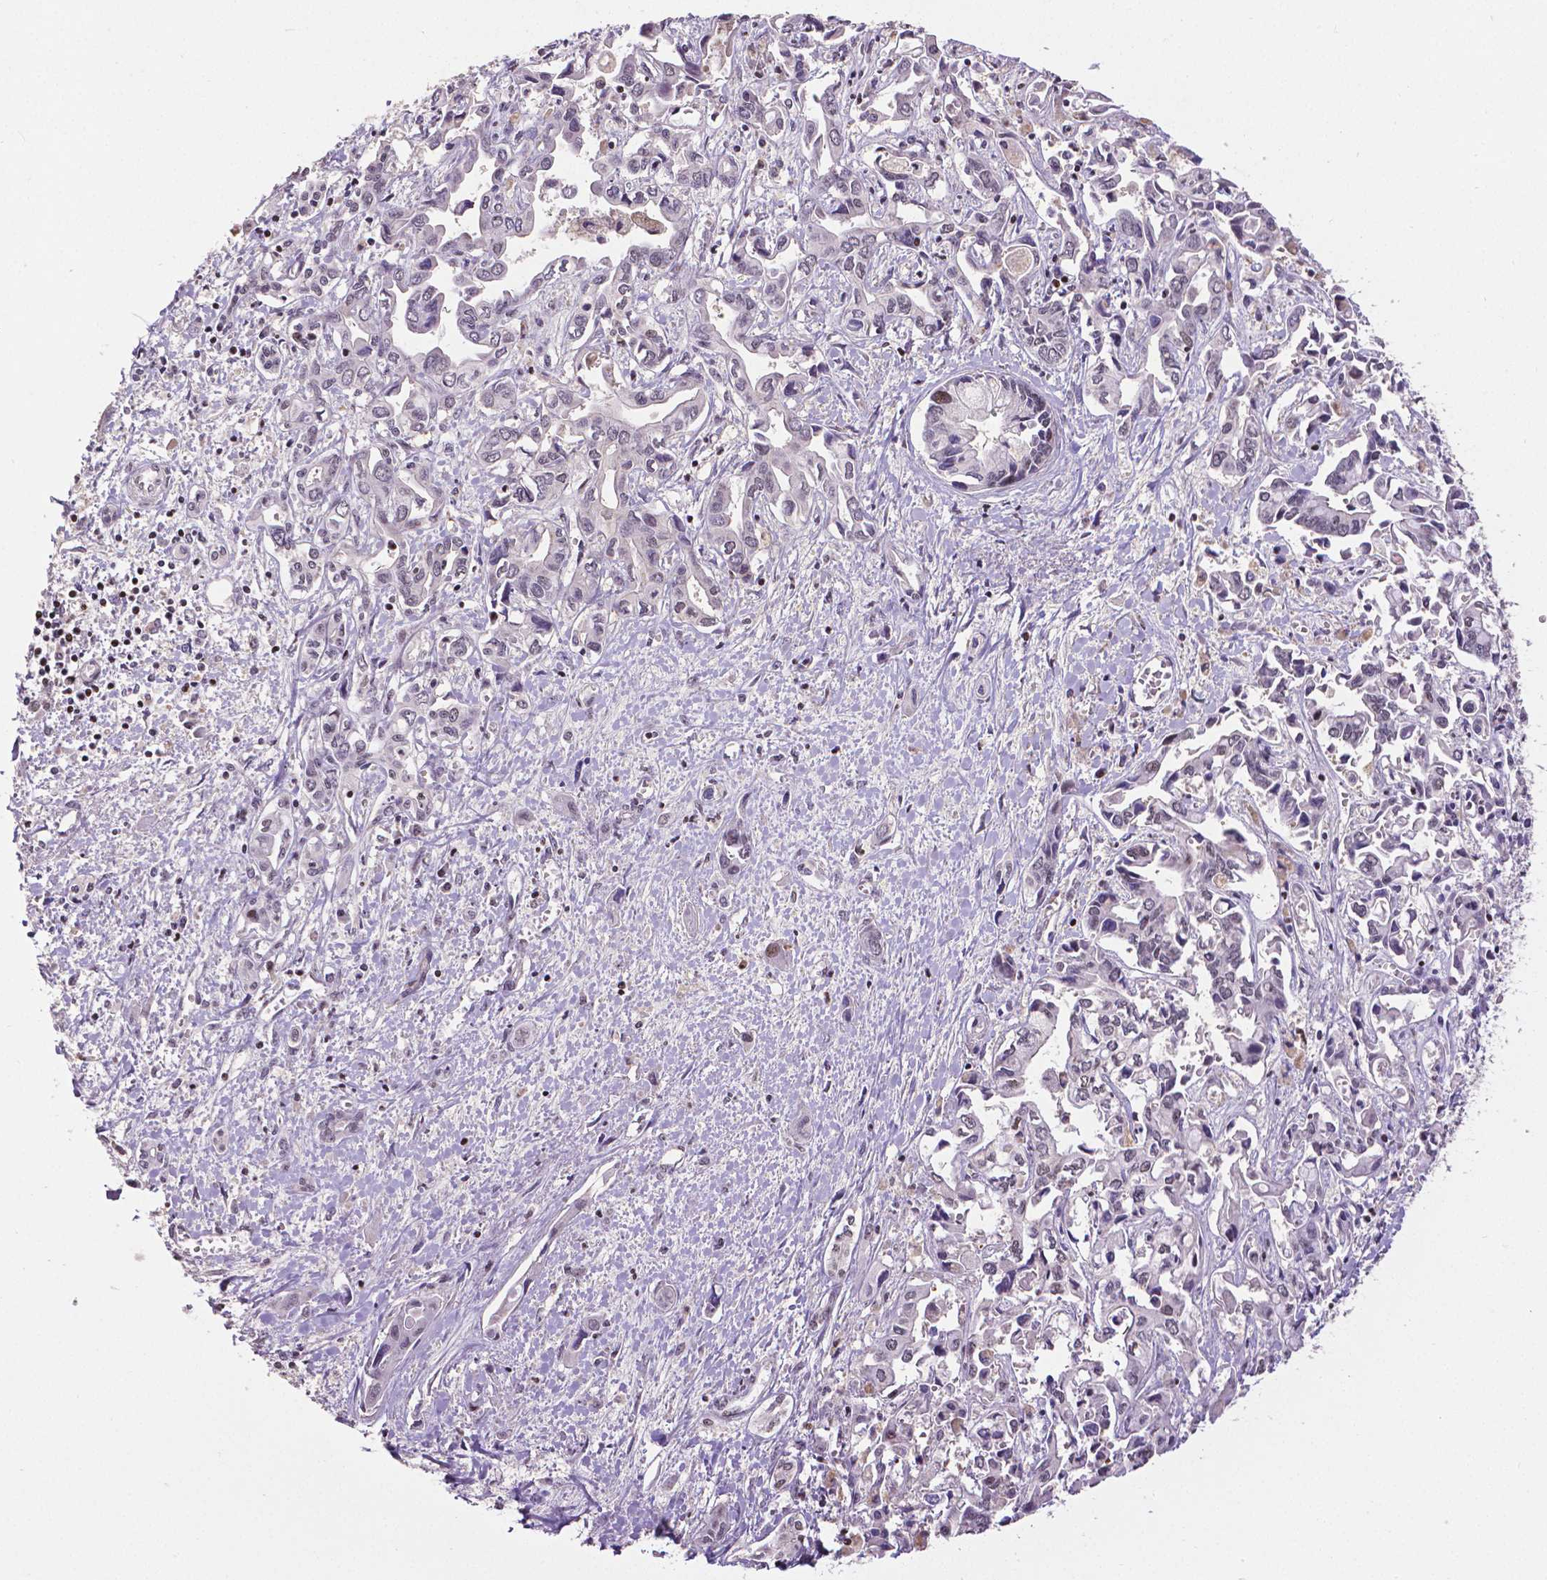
{"staining": {"intensity": "negative", "quantity": "none", "location": "none"}, "tissue": "liver cancer", "cell_type": "Tumor cells", "image_type": "cancer", "snomed": [{"axis": "morphology", "description": "Cholangiocarcinoma"}, {"axis": "topography", "description": "Liver"}], "caption": "This is an immunohistochemistry (IHC) micrograph of human liver cholangiocarcinoma. There is no expression in tumor cells.", "gene": "CTCF", "patient": {"sex": "female", "age": 64}}